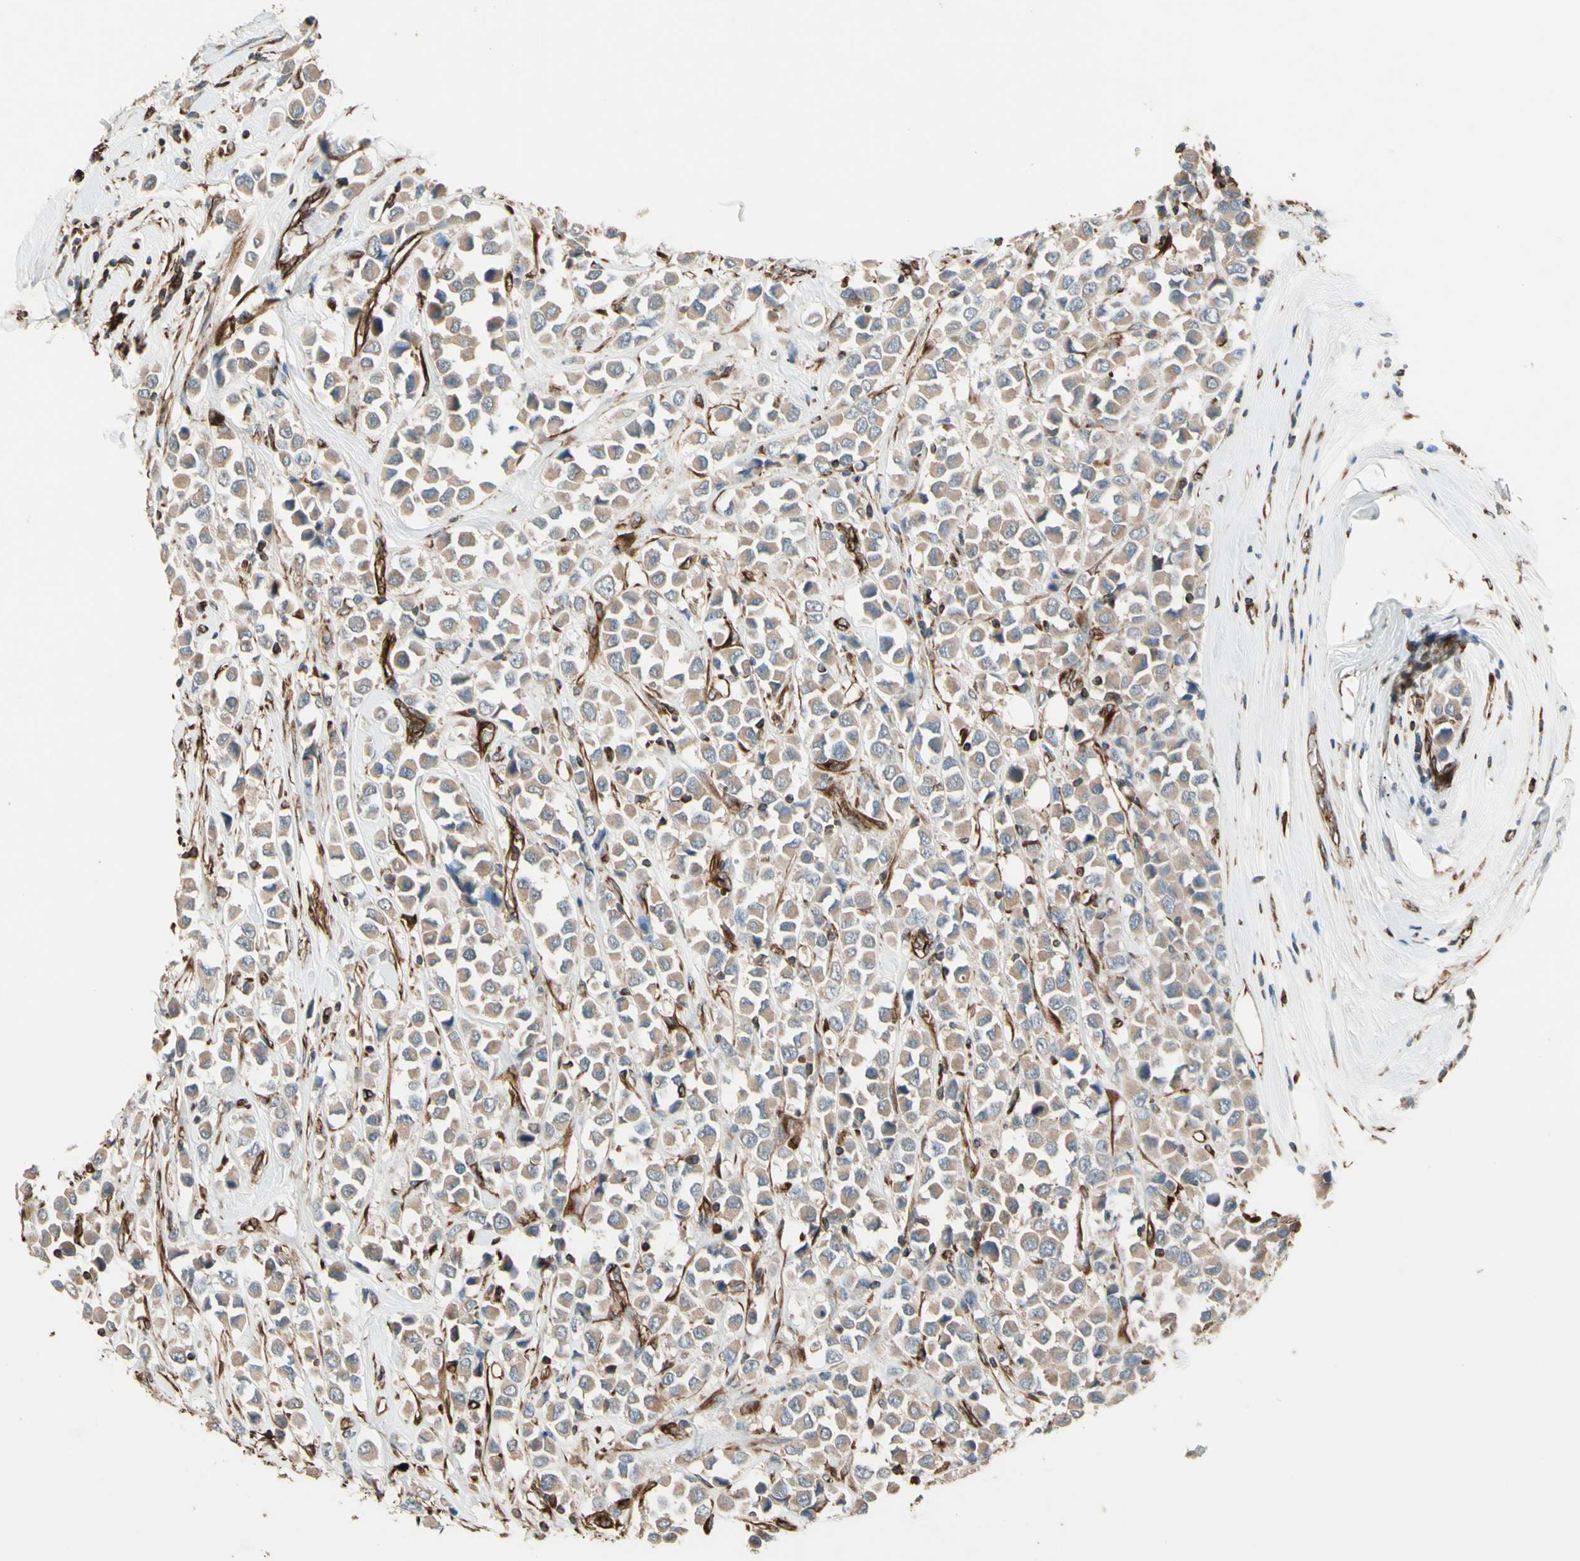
{"staining": {"intensity": "weak", "quantity": ">75%", "location": "cytoplasmic/membranous"}, "tissue": "breast cancer", "cell_type": "Tumor cells", "image_type": "cancer", "snomed": [{"axis": "morphology", "description": "Duct carcinoma"}, {"axis": "topography", "description": "Breast"}], "caption": "Immunohistochemistry (DAB) staining of breast cancer (intraductal carcinoma) exhibits weak cytoplasmic/membranous protein expression in approximately >75% of tumor cells.", "gene": "TRAF2", "patient": {"sex": "female", "age": 61}}